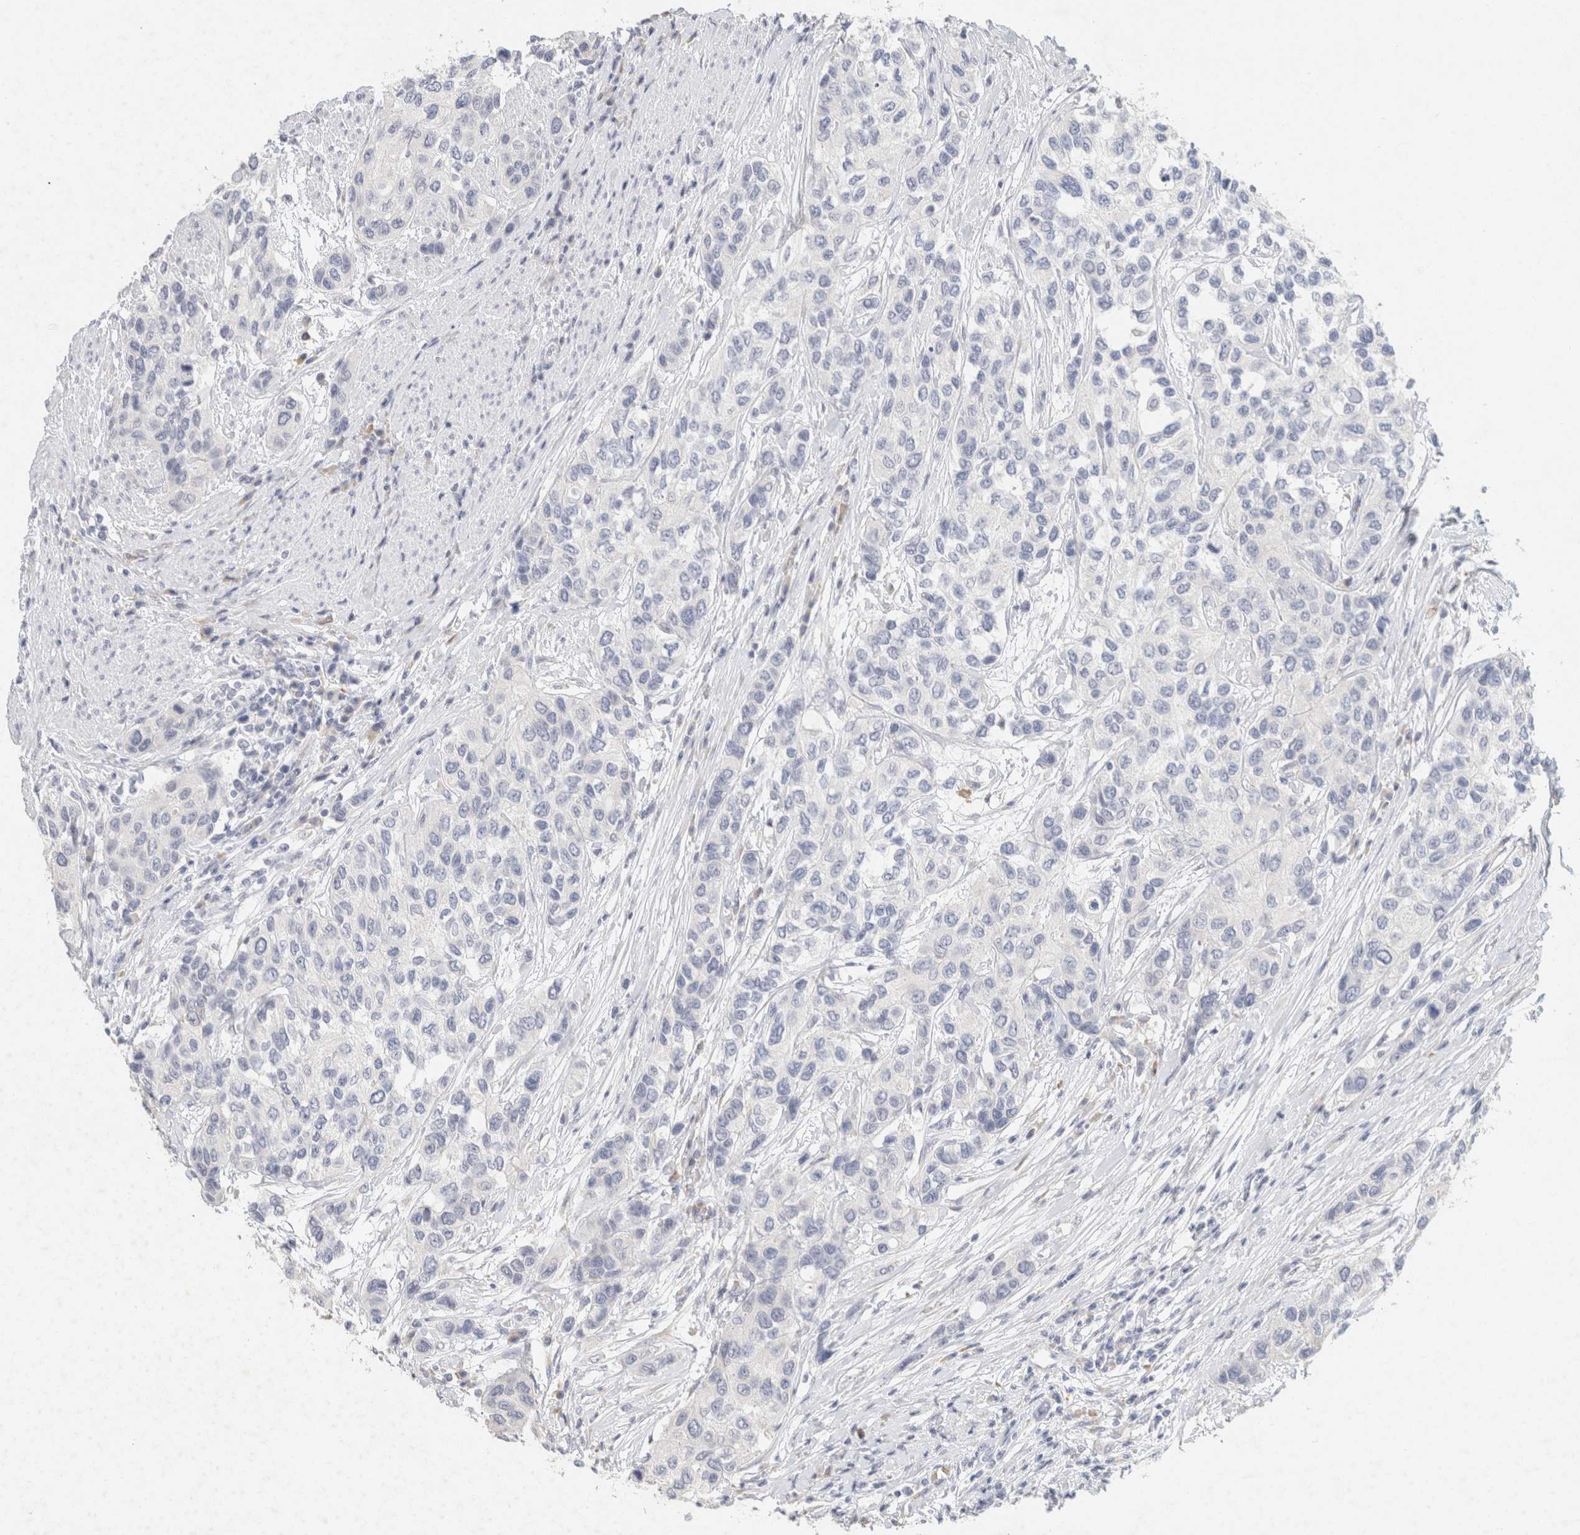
{"staining": {"intensity": "negative", "quantity": "none", "location": "none"}, "tissue": "urothelial cancer", "cell_type": "Tumor cells", "image_type": "cancer", "snomed": [{"axis": "morphology", "description": "Urothelial carcinoma, High grade"}, {"axis": "topography", "description": "Urinary bladder"}], "caption": "High-grade urothelial carcinoma stained for a protein using immunohistochemistry shows no staining tumor cells.", "gene": "NEFM", "patient": {"sex": "female", "age": 56}}